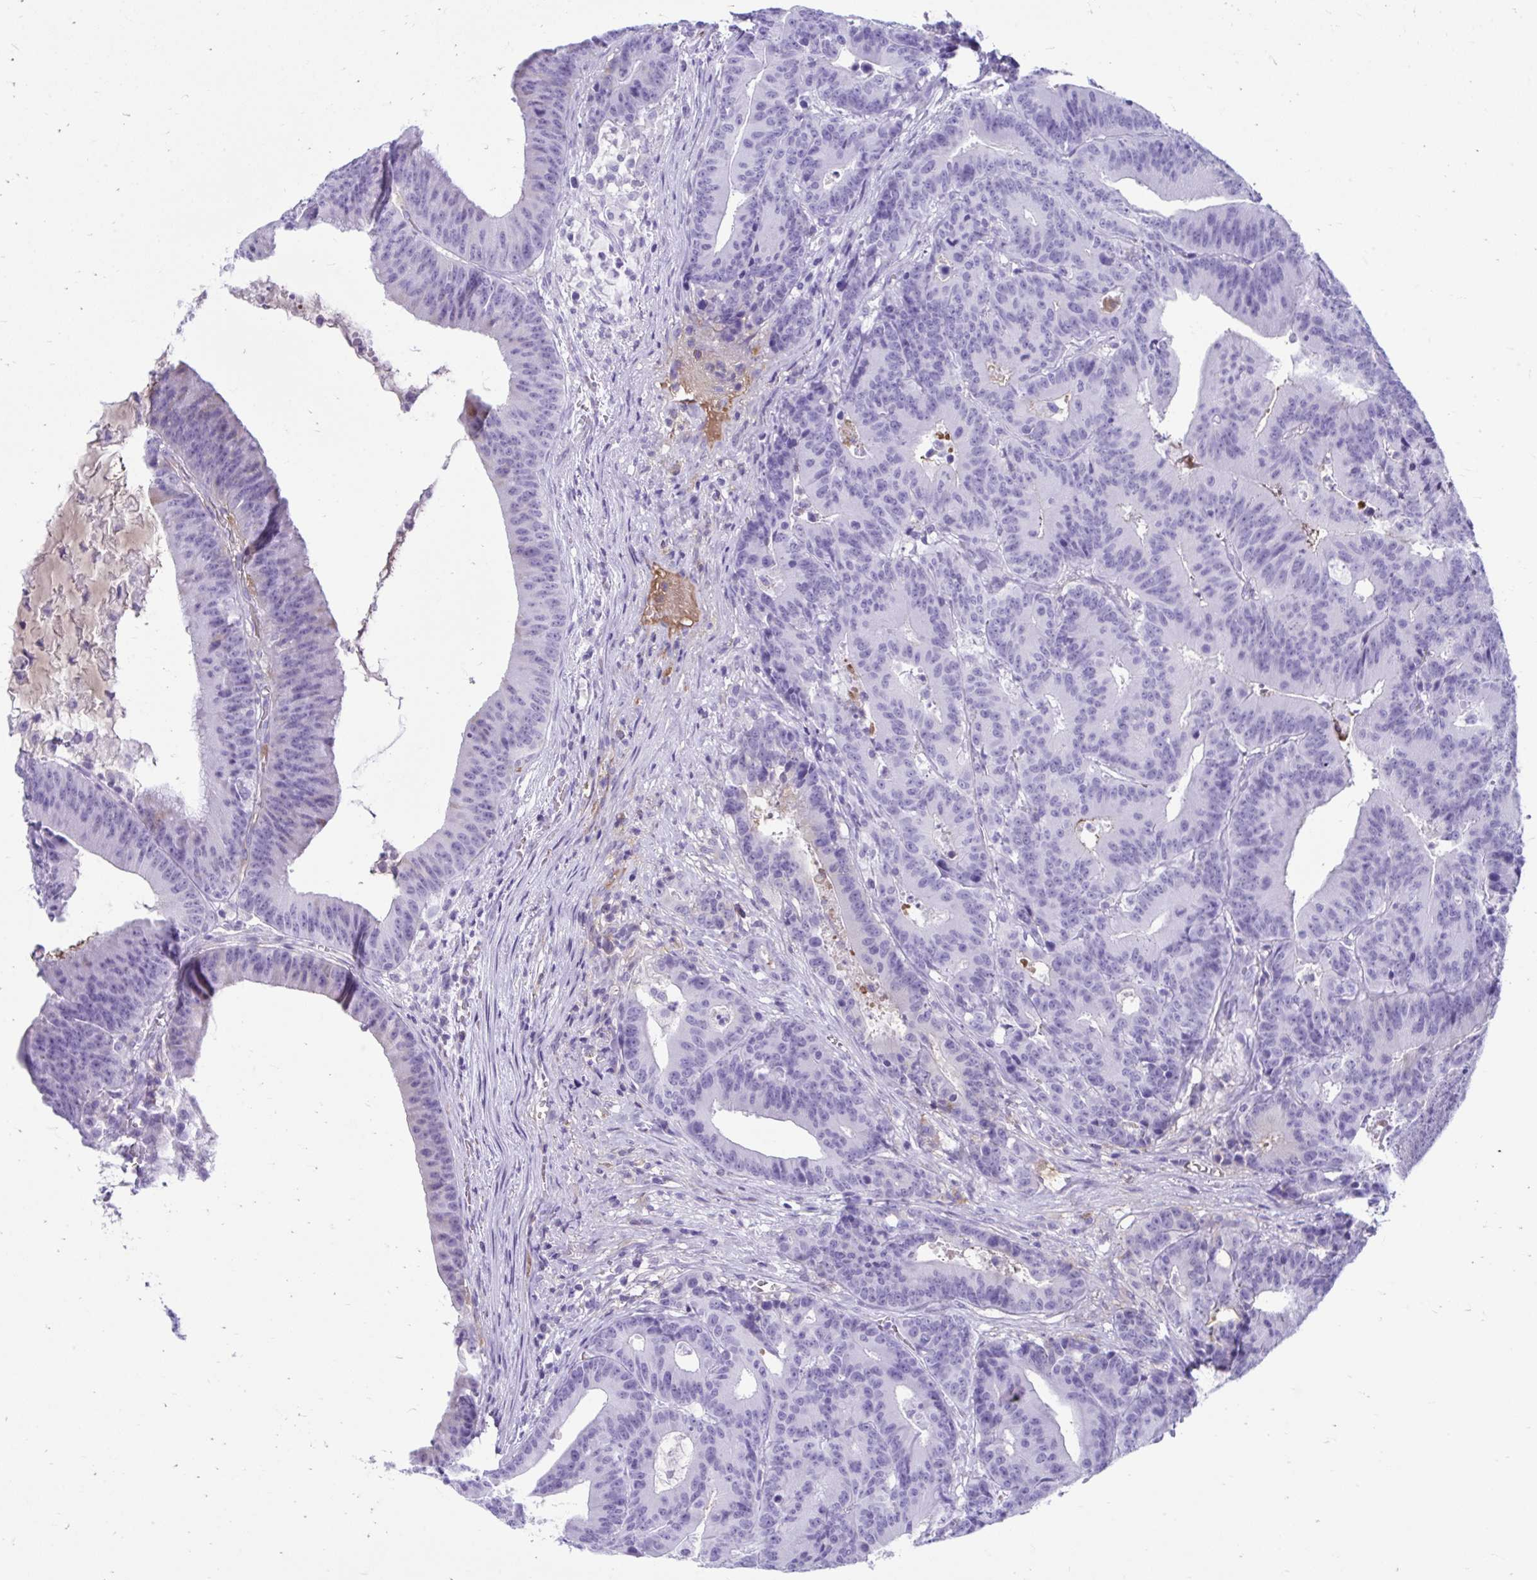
{"staining": {"intensity": "negative", "quantity": "none", "location": "none"}, "tissue": "colorectal cancer", "cell_type": "Tumor cells", "image_type": "cancer", "snomed": [{"axis": "morphology", "description": "Adenocarcinoma, NOS"}, {"axis": "topography", "description": "Colon"}], "caption": "Adenocarcinoma (colorectal) stained for a protein using immunohistochemistry (IHC) demonstrates no positivity tumor cells.", "gene": "SMIM9", "patient": {"sex": "female", "age": 78}}